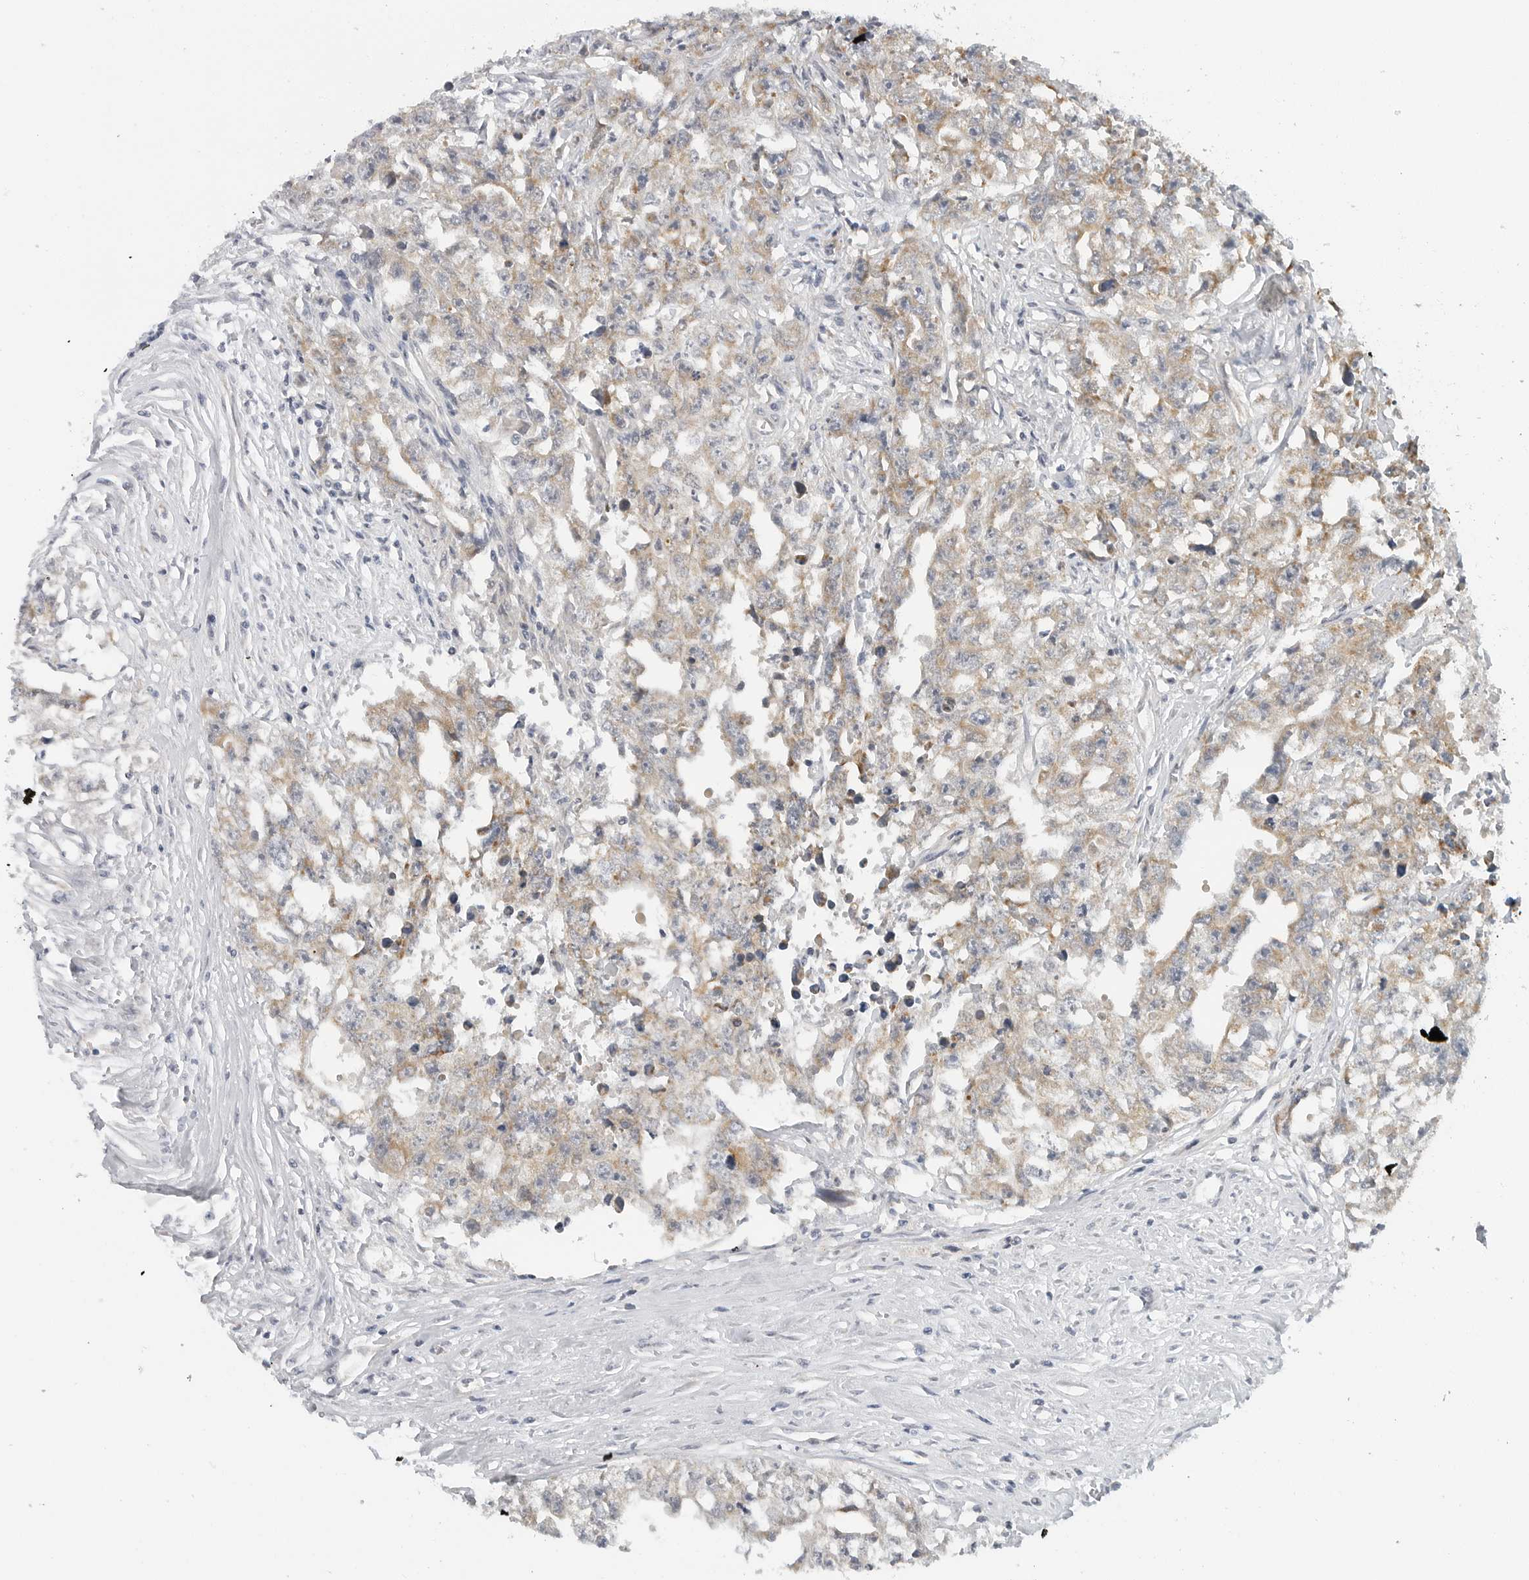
{"staining": {"intensity": "weak", "quantity": ">75%", "location": "cytoplasmic/membranous"}, "tissue": "testis cancer", "cell_type": "Tumor cells", "image_type": "cancer", "snomed": [{"axis": "morphology", "description": "Seminoma, NOS"}, {"axis": "morphology", "description": "Carcinoma, Embryonal, NOS"}, {"axis": "topography", "description": "Testis"}], "caption": "This is an image of immunohistochemistry staining of testis embryonal carcinoma, which shows weak positivity in the cytoplasmic/membranous of tumor cells.", "gene": "IL12RB2", "patient": {"sex": "male", "age": 43}}